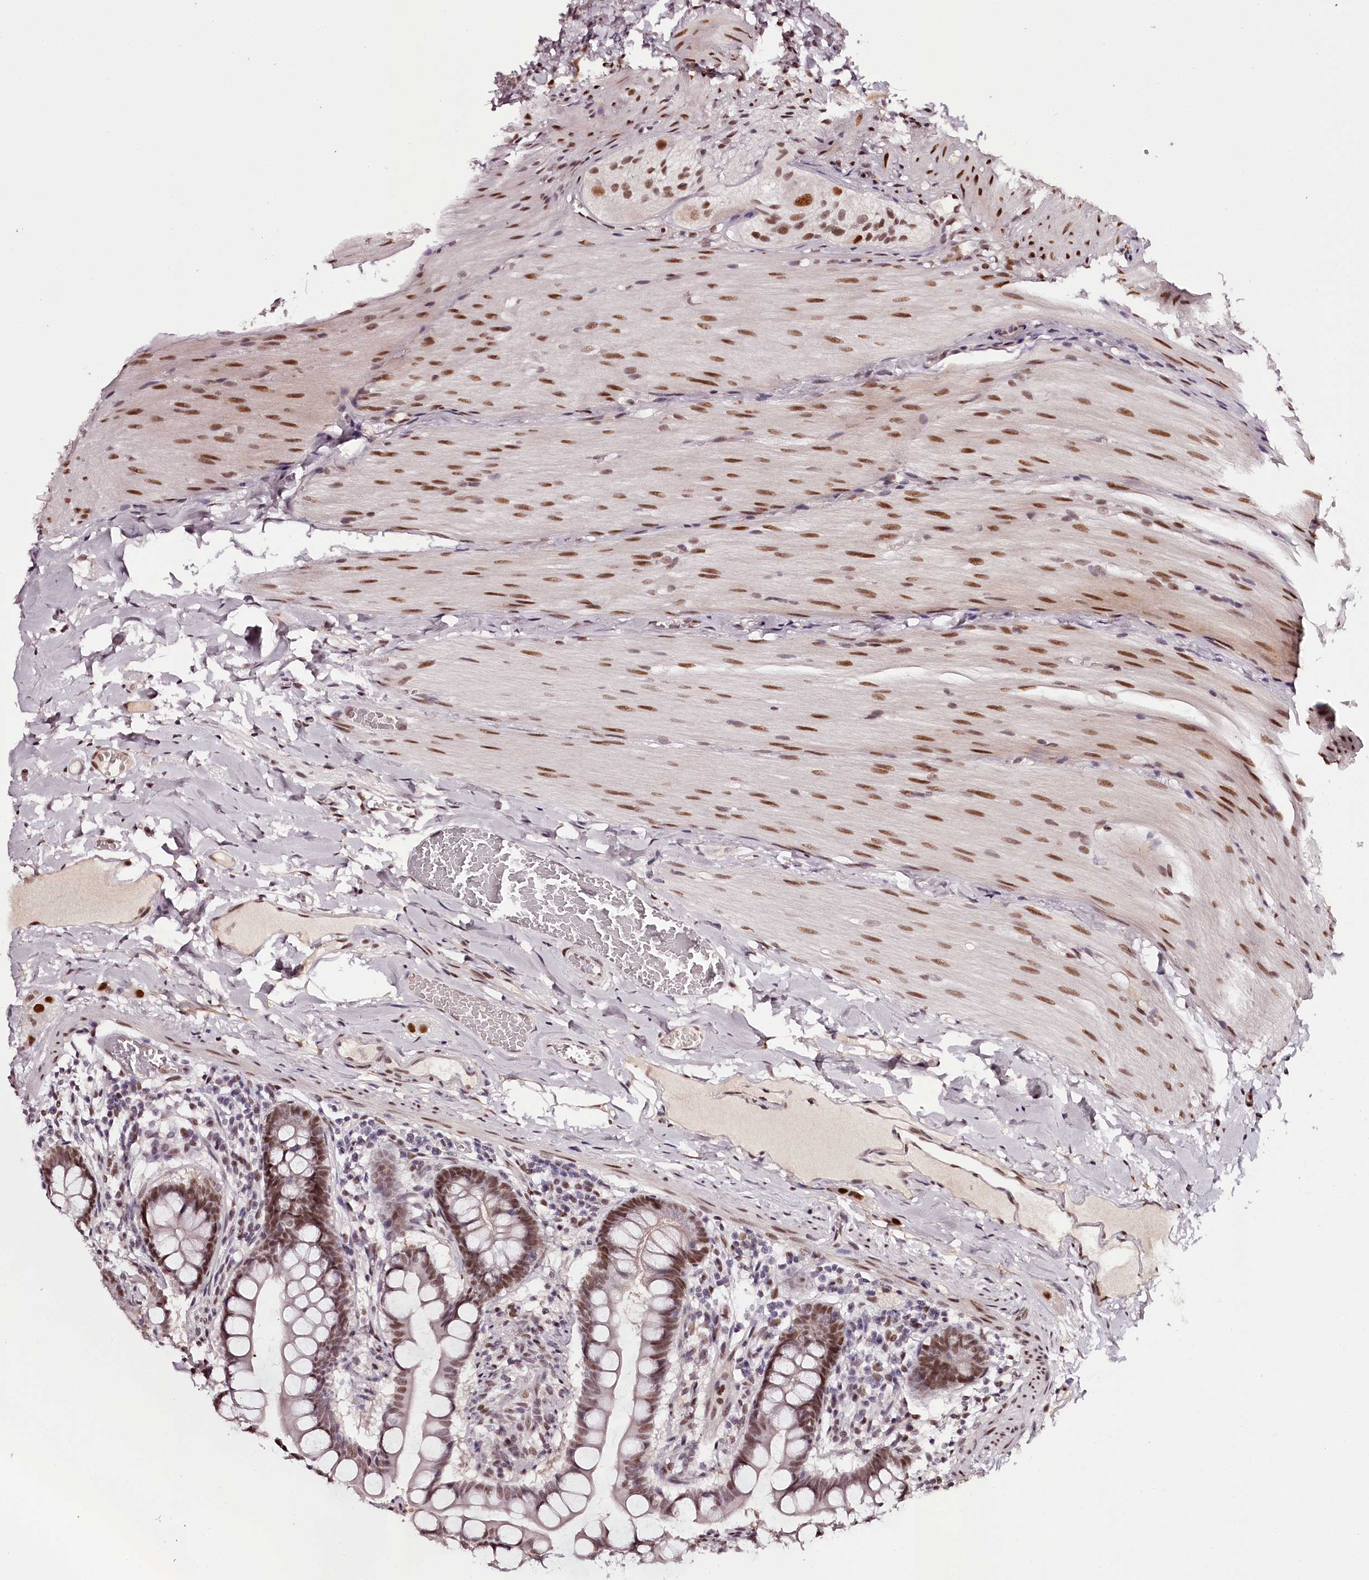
{"staining": {"intensity": "moderate", "quantity": ">75%", "location": "nuclear"}, "tissue": "small intestine", "cell_type": "Glandular cells", "image_type": "normal", "snomed": [{"axis": "morphology", "description": "Normal tissue, NOS"}, {"axis": "topography", "description": "Small intestine"}], "caption": "Protein expression analysis of unremarkable human small intestine reveals moderate nuclear staining in approximately >75% of glandular cells. (brown staining indicates protein expression, while blue staining denotes nuclei).", "gene": "TTC33", "patient": {"sex": "male", "age": 41}}